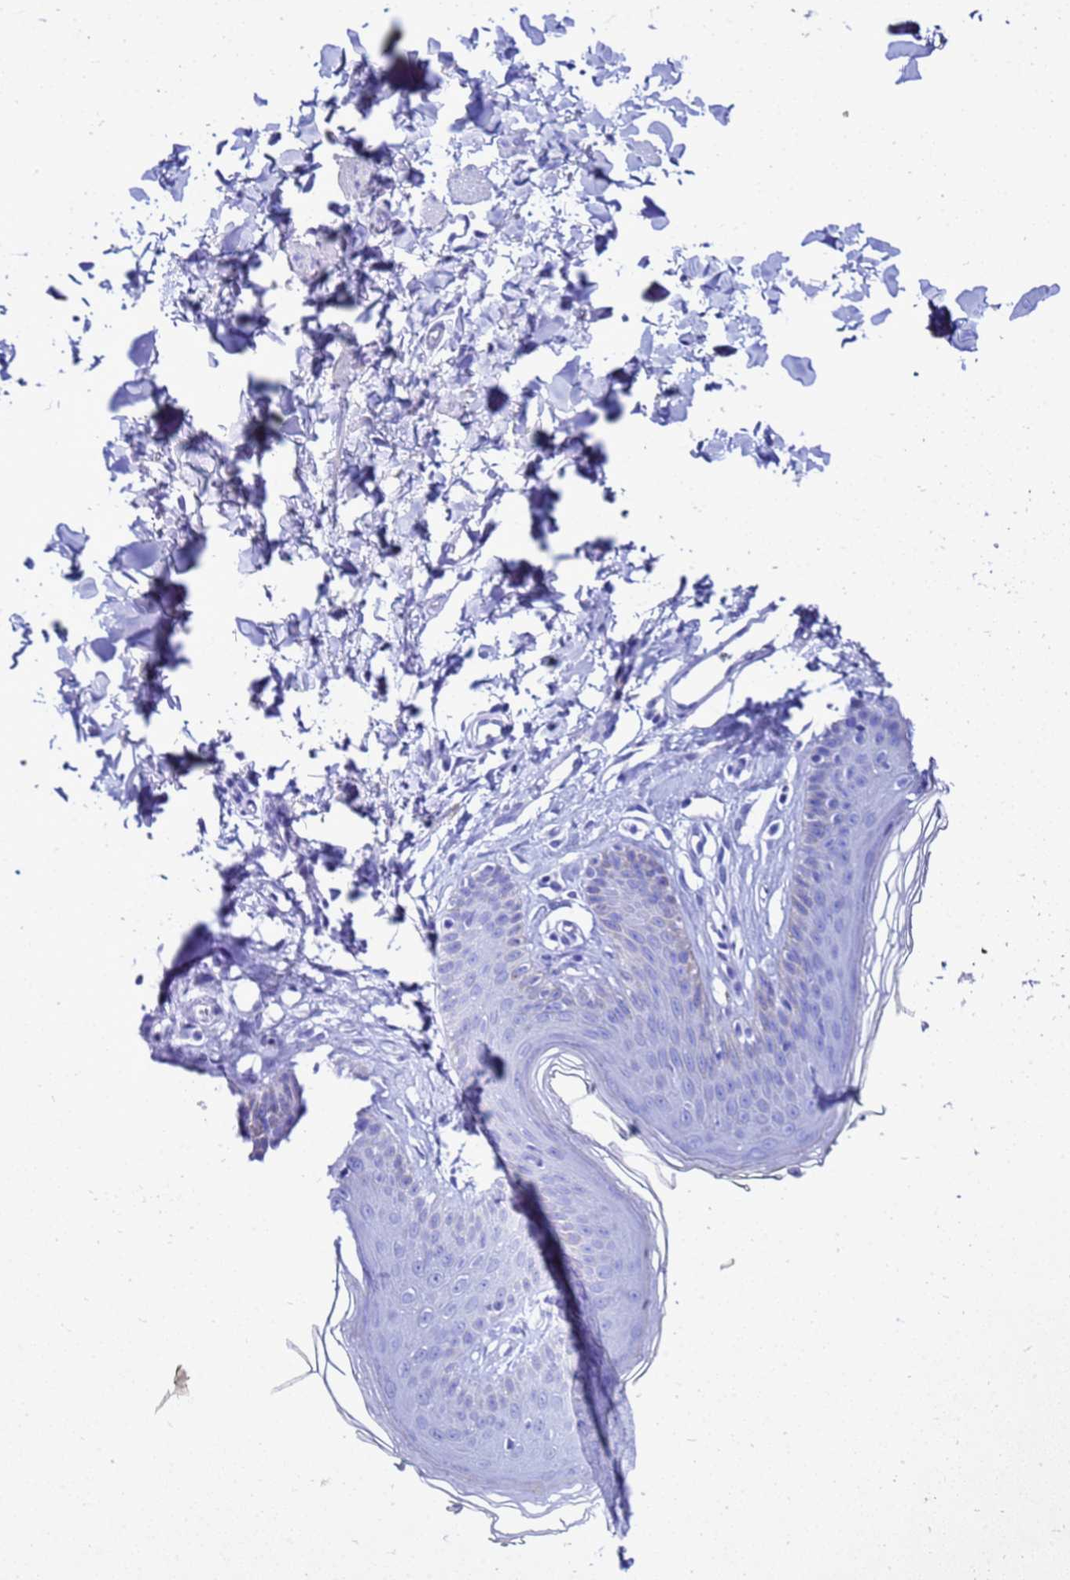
{"staining": {"intensity": "negative", "quantity": "none", "location": "none"}, "tissue": "skin", "cell_type": "Epidermal cells", "image_type": "normal", "snomed": [{"axis": "morphology", "description": "Normal tissue, NOS"}, {"axis": "morphology", "description": "Squamous cell carcinoma, NOS"}, {"axis": "topography", "description": "Vulva"}], "caption": "Skin stained for a protein using immunohistochemistry (IHC) demonstrates no positivity epidermal cells.", "gene": "LIPF", "patient": {"sex": "female", "age": 85}}